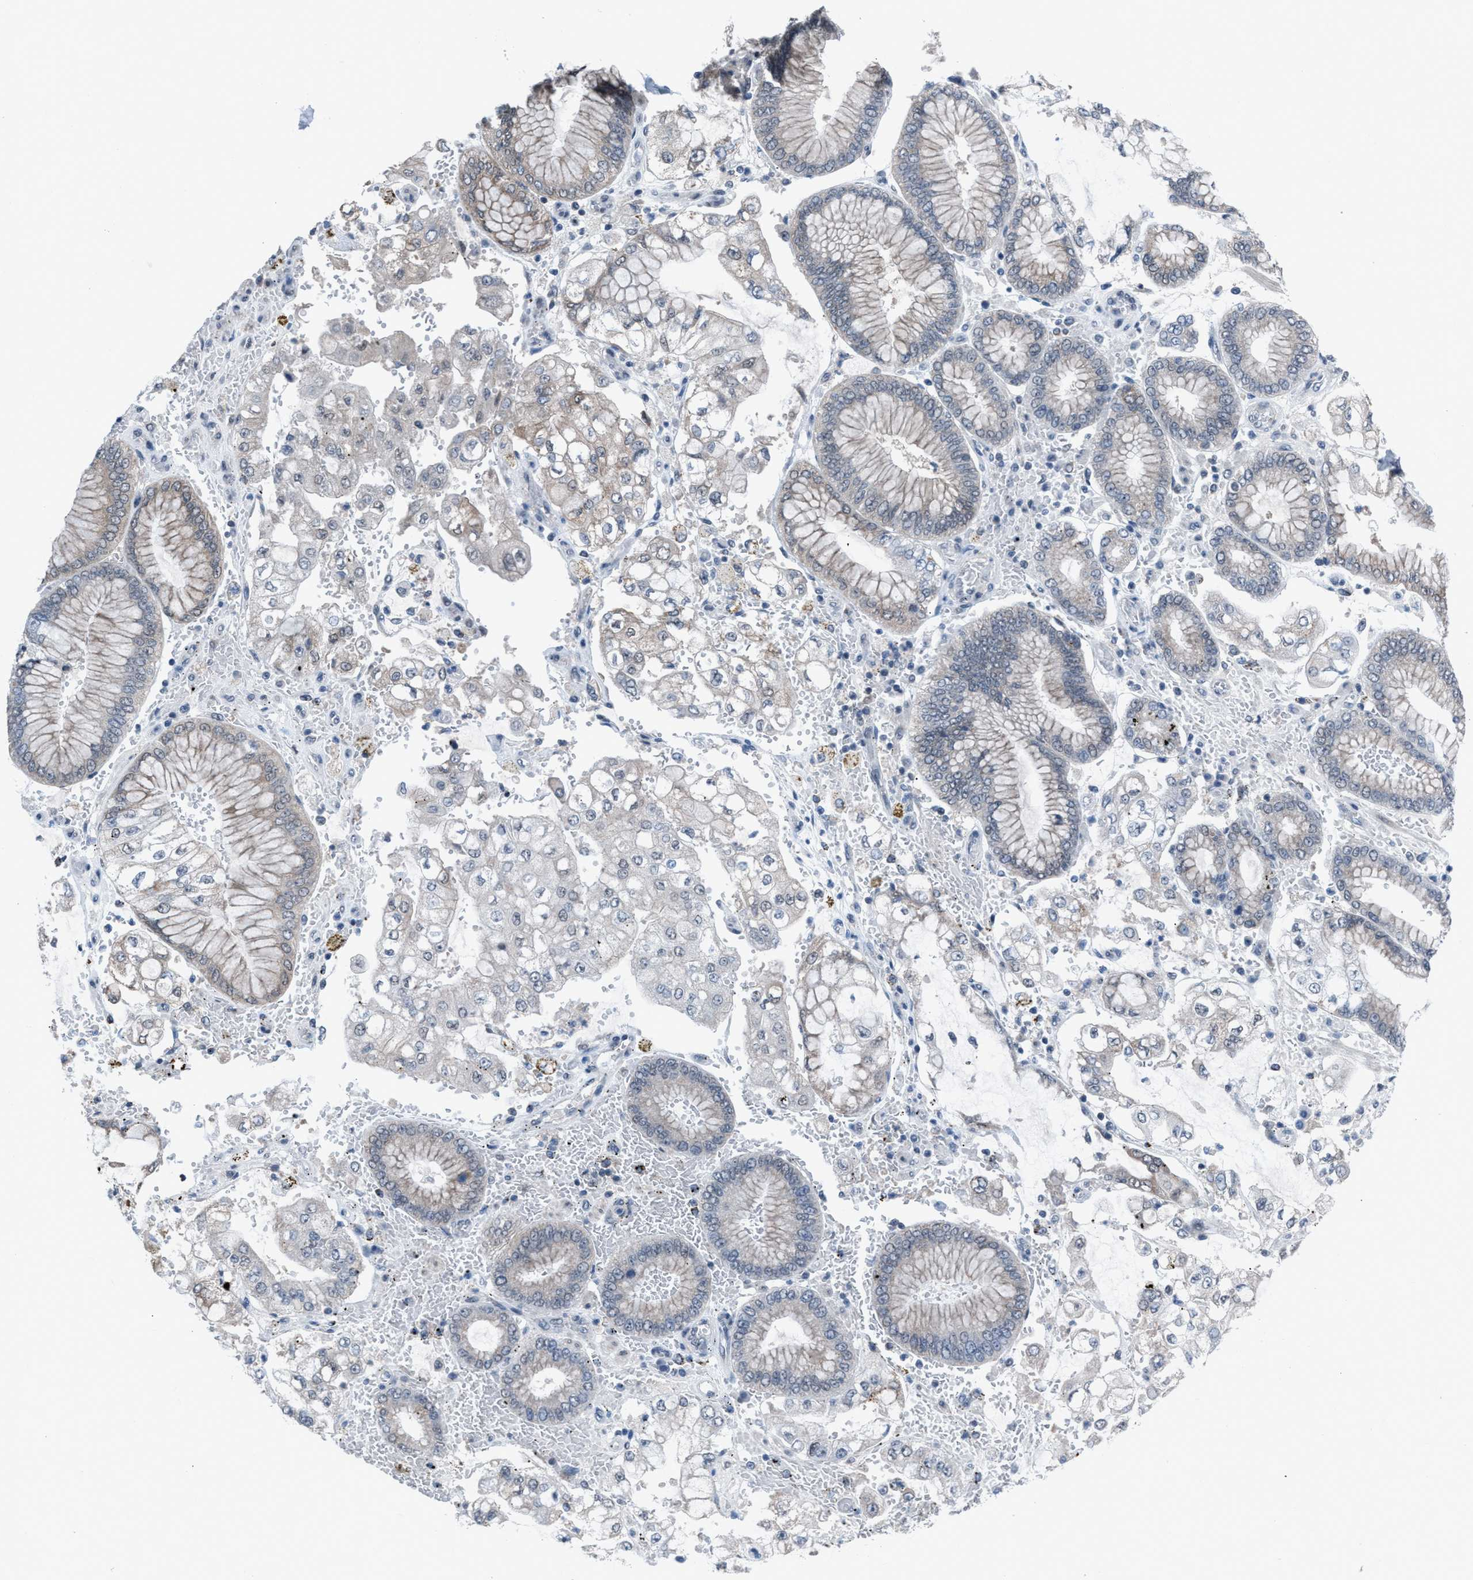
{"staining": {"intensity": "weak", "quantity": "25%-75%", "location": "cytoplasmic/membranous"}, "tissue": "stomach cancer", "cell_type": "Tumor cells", "image_type": "cancer", "snomed": [{"axis": "morphology", "description": "Adenocarcinoma, NOS"}, {"axis": "topography", "description": "Stomach"}], "caption": "Brown immunohistochemical staining in human adenocarcinoma (stomach) displays weak cytoplasmic/membranous expression in approximately 25%-75% of tumor cells.", "gene": "ANAPC11", "patient": {"sex": "male", "age": 76}}